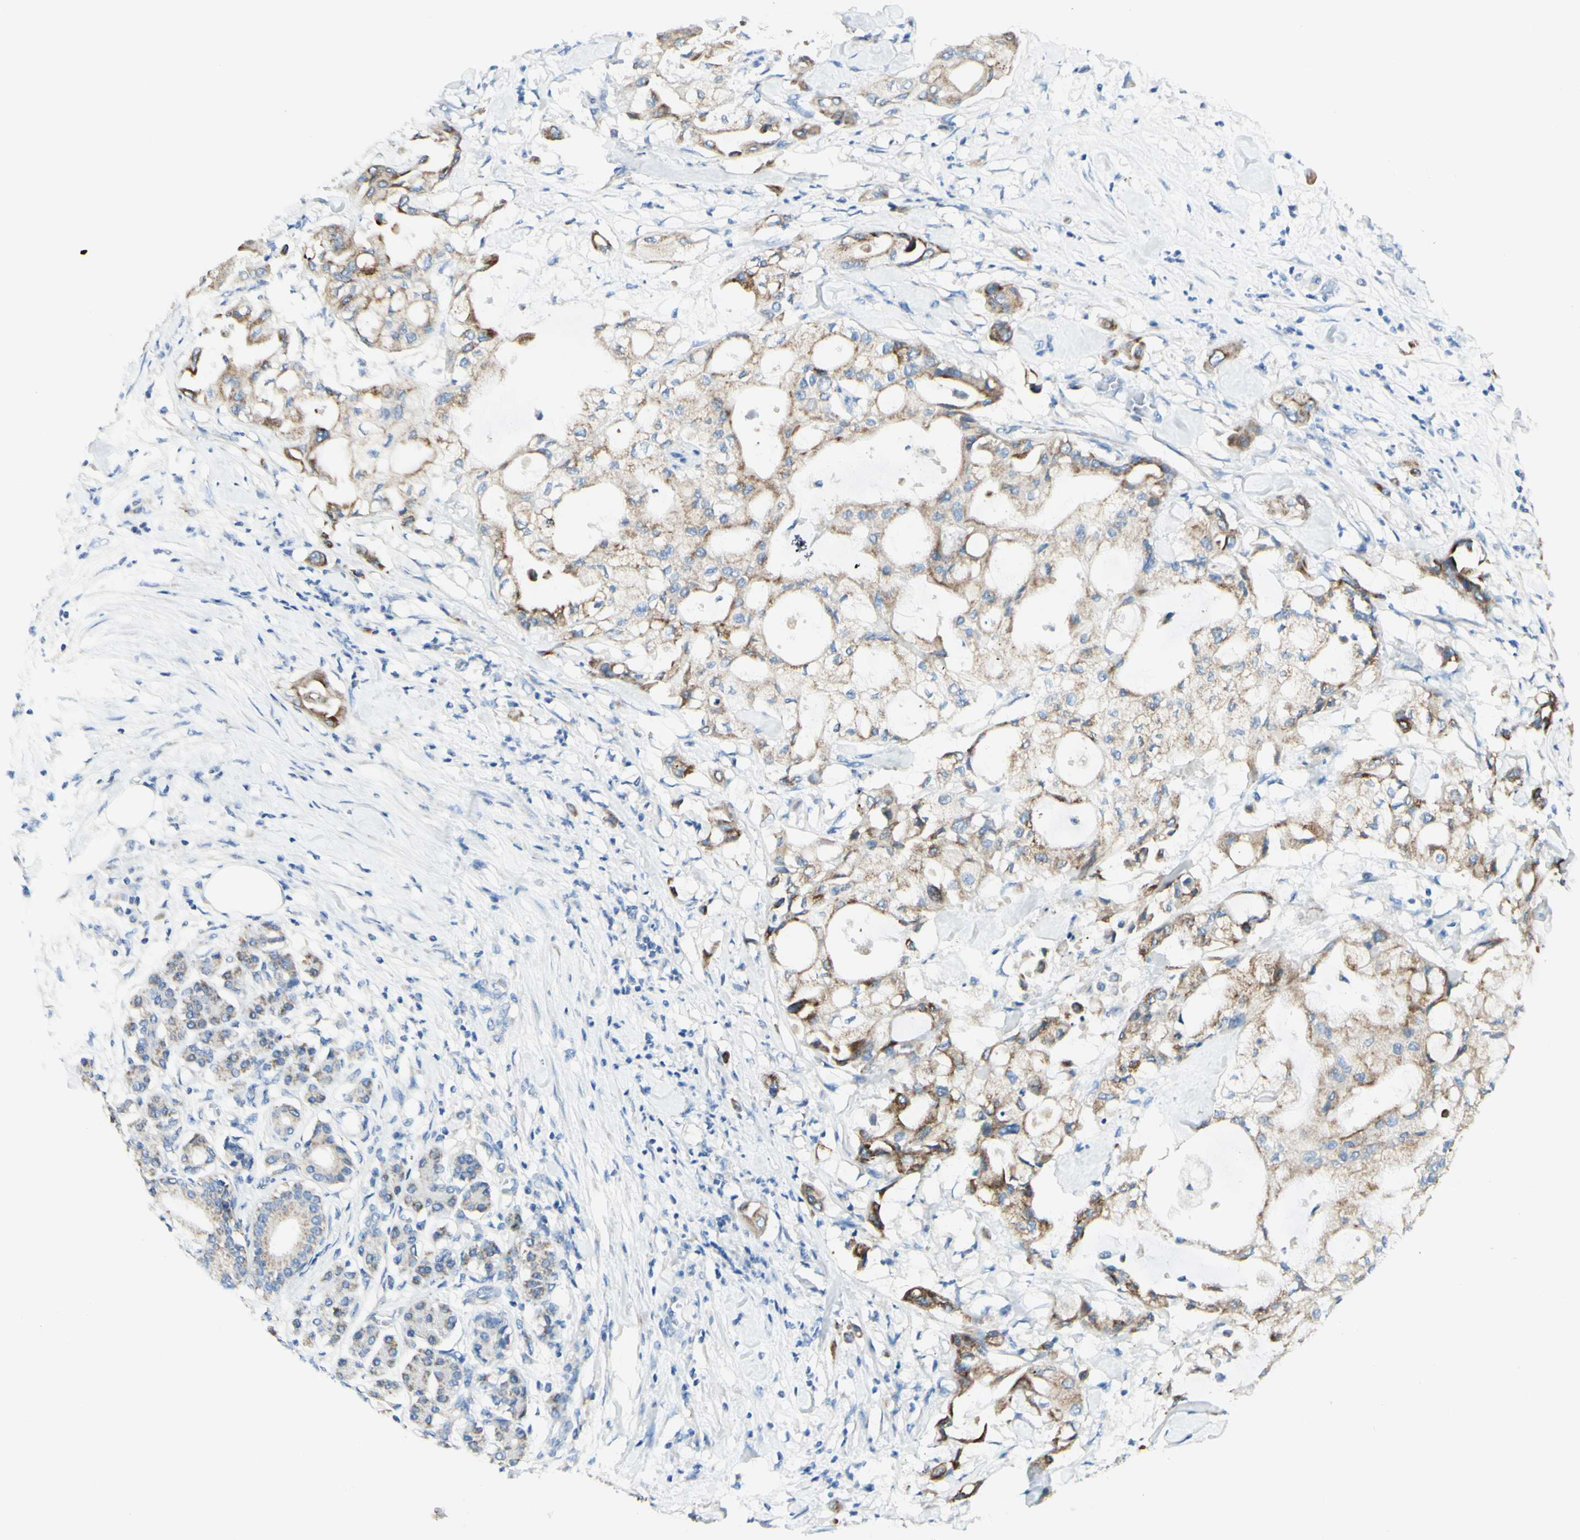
{"staining": {"intensity": "moderate", "quantity": ">75%", "location": "cytoplasmic/membranous"}, "tissue": "pancreatic cancer", "cell_type": "Tumor cells", "image_type": "cancer", "snomed": [{"axis": "morphology", "description": "Adenocarcinoma, NOS"}, {"axis": "morphology", "description": "Adenocarcinoma, metastatic, NOS"}, {"axis": "topography", "description": "Lymph node"}, {"axis": "topography", "description": "Pancreas"}, {"axis": "topography", "description": "Duodenum"}], "caption": "Immunohistochemistry histopathology image of human metastatic adenocarcinoma (pancreatic) stained for a protein (brown), which shows medium levels of moderate cytoplasmic/membranous positivity in approximately >75% of tumor cells.", "gene": "ARMC10", "patient": {"sex": "female", "age": 64}}